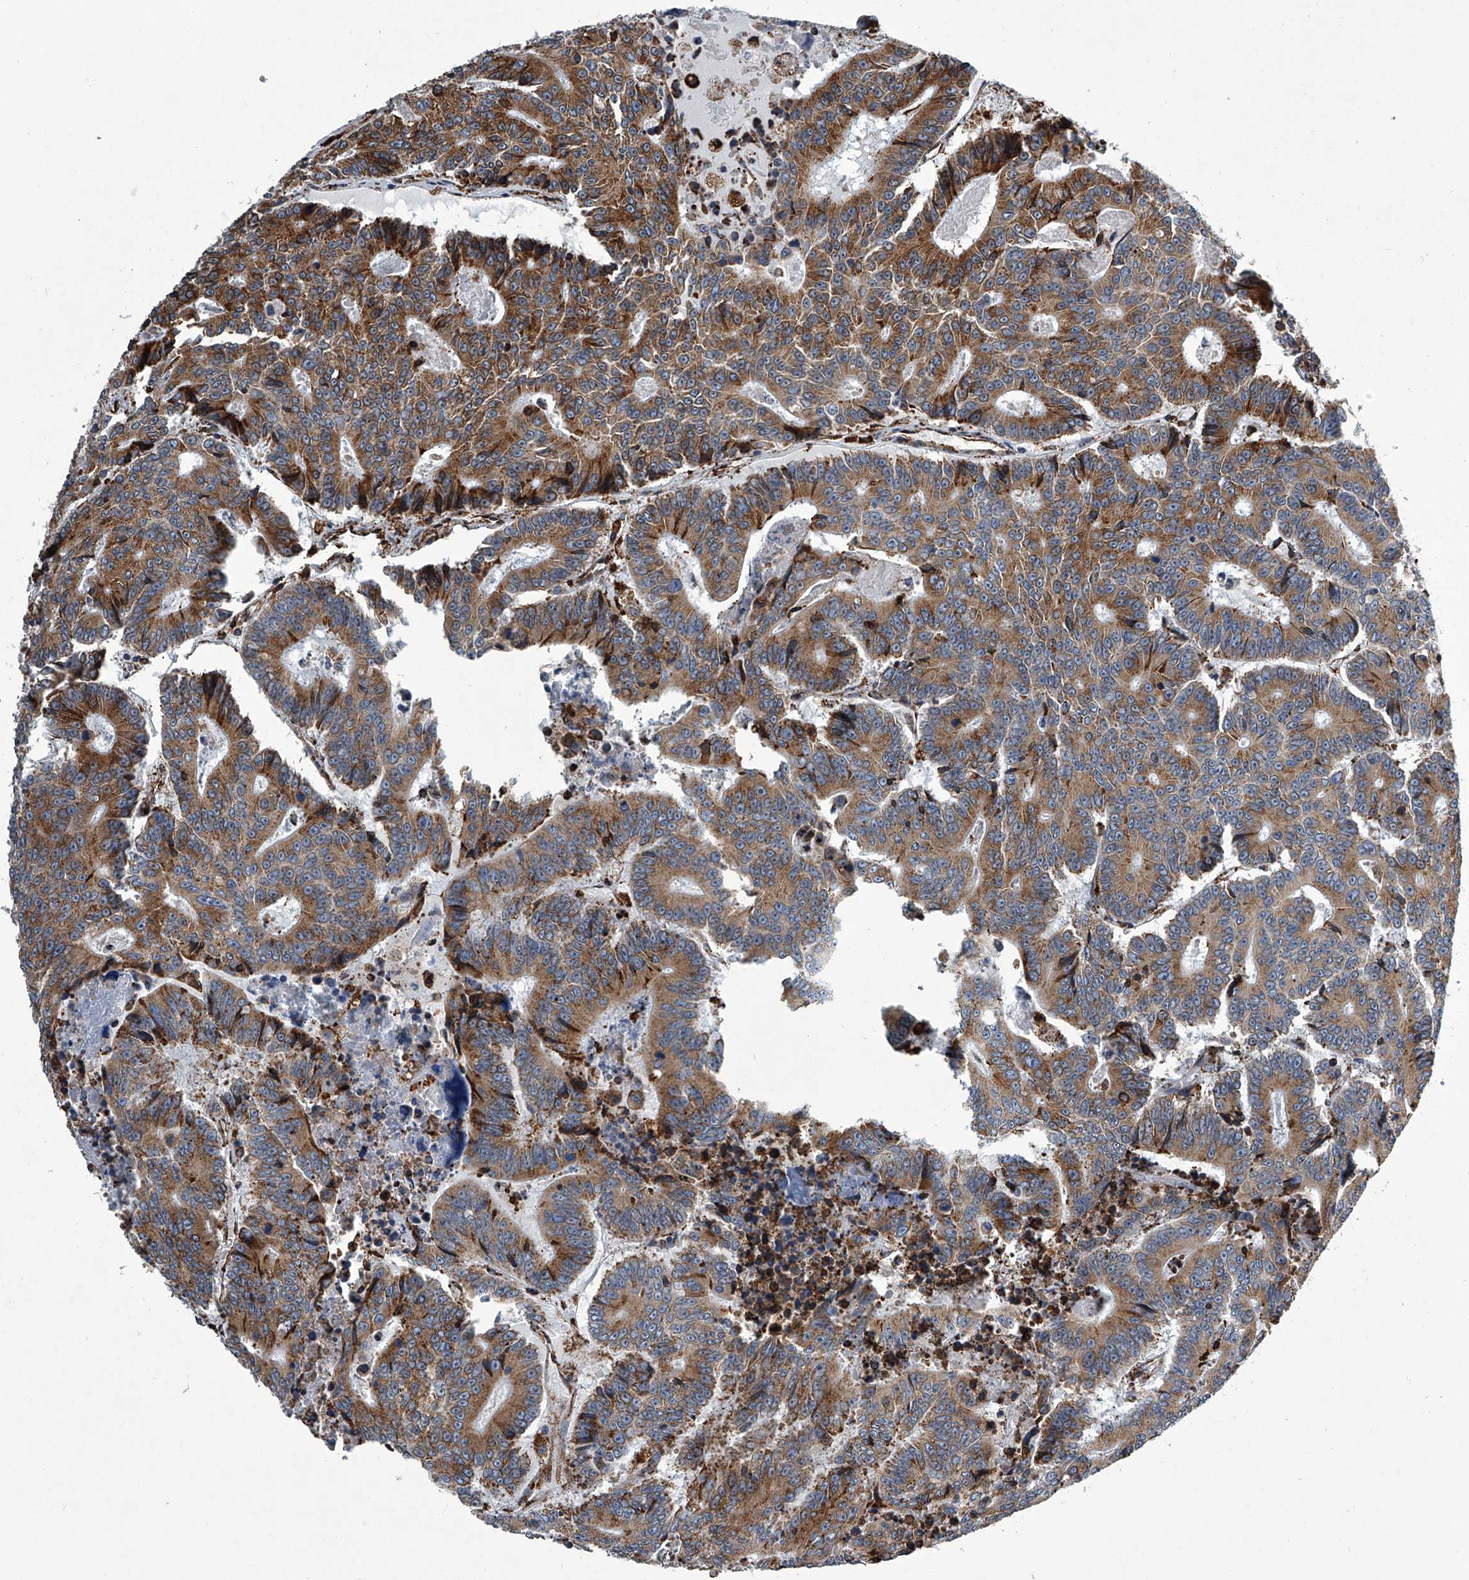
{"staining": {"intensity": "moderate", "quantity": ">75%", "location": "cytoplasmic/membranous"}, "tissue": "colorectal cancer", "cell_type": "Tumor cells", "image_type": "cancer", "snomed": [{"axis": "morphology", "description": "Adenocarcinoma, NOS"}, {"axis": "topography", "description": "Colon"}], "caption": "Adenocarcinoma (colorectal) tissue shows moderate cytoplasmic/membranous positivity in about >75% of tumor cells, visualized by immunohistochemistry.", "gene": "TMEM63C", "patient": {"sex": "male", "age": 83}}